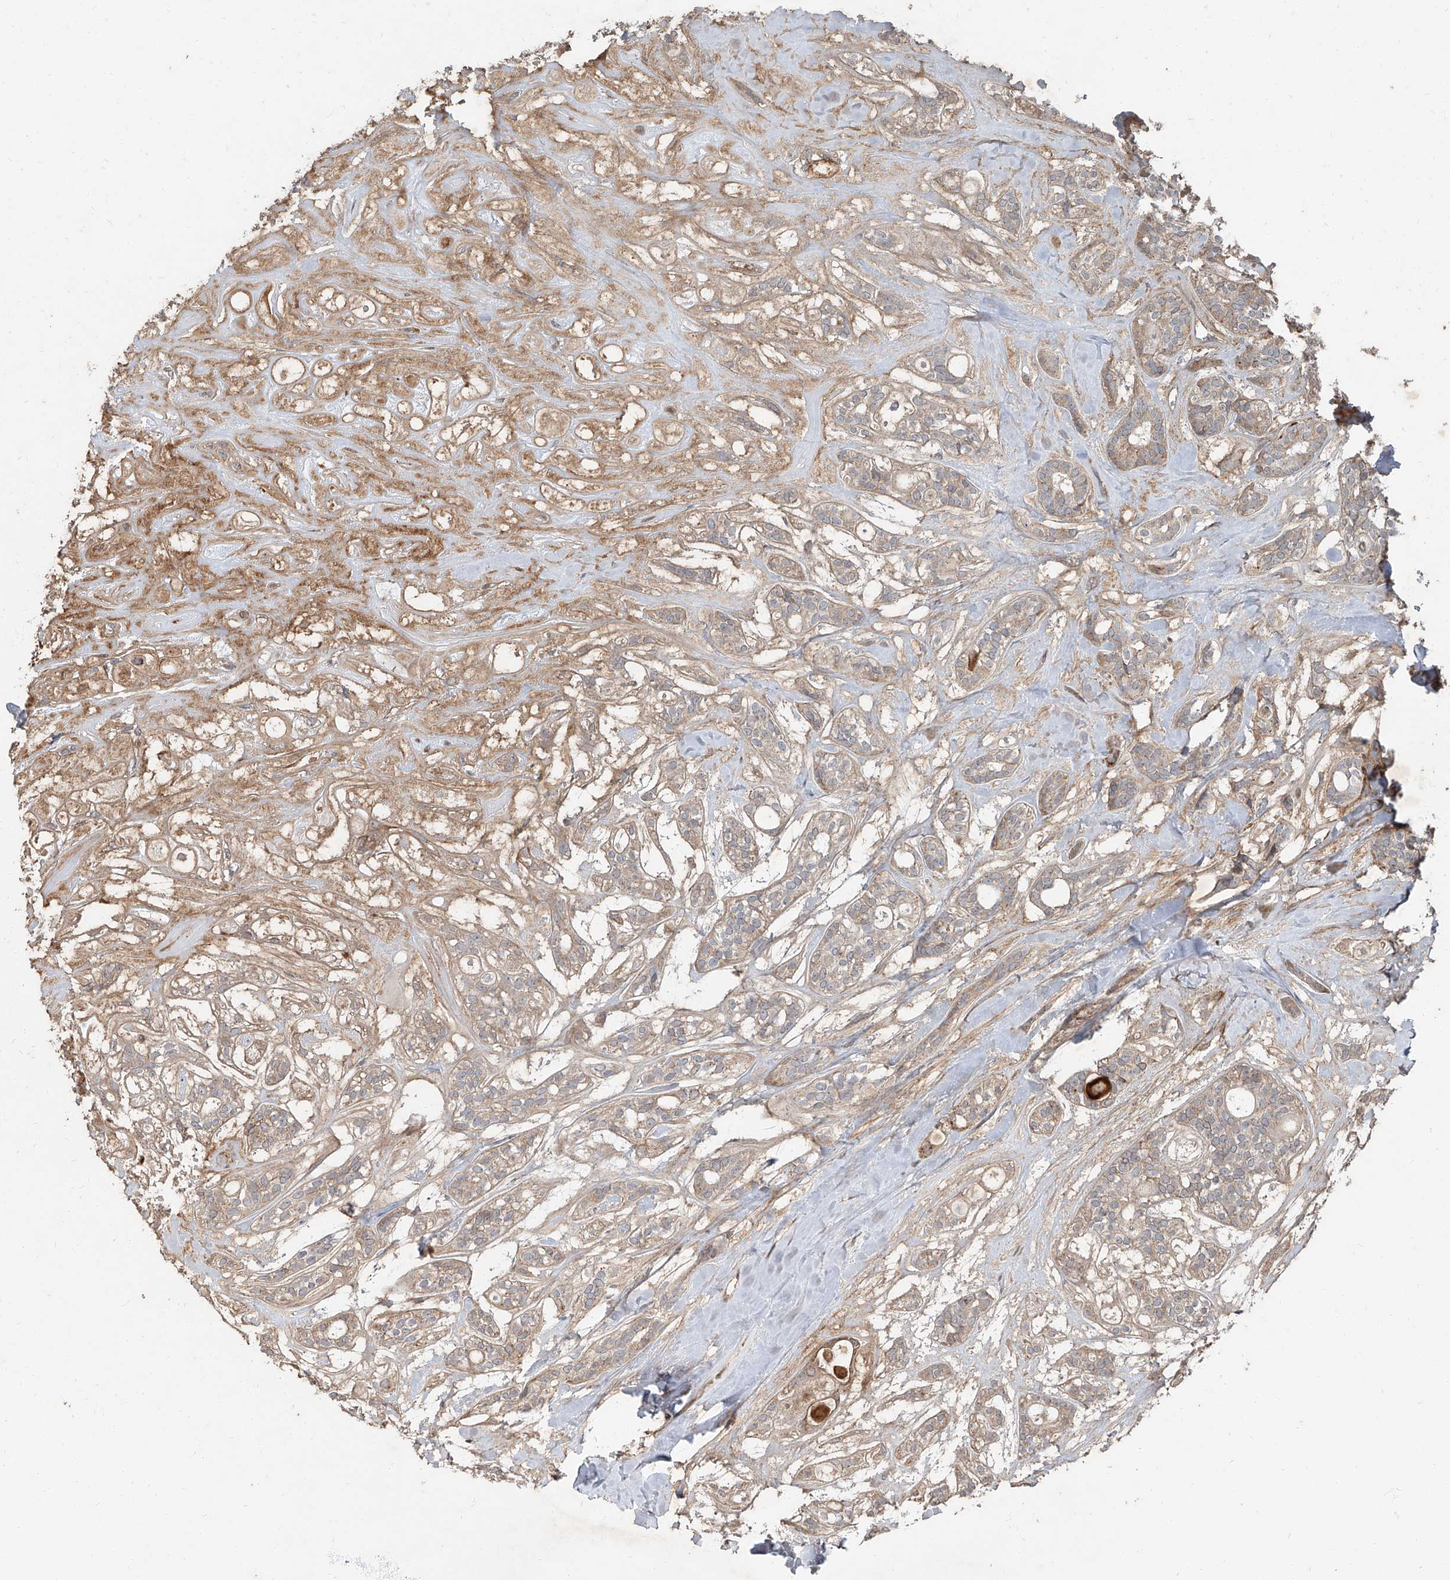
{"staining": {"intensity": "weak", "quantity": "25%-75%", "location": "cytoplasmic/membranous"}, "tissue": "head and neck cancer", "cell_type": "Tumor cells", "image_type": "cancer", "snomed": [{"axis": "morphology", "description": "Adenocarcinoma, NOS"}, {"axis": "topography", "description": "Head-Neck"}], "caption": "Head and neck adenocarcinoma was stained to show a protein in brown. There is low levels of weak cytoplasmic/membranous expression in approximately 25%-75% of tumor cells.", "gene": "CCN1", "patient": {"sex": "male", "age": 66}}